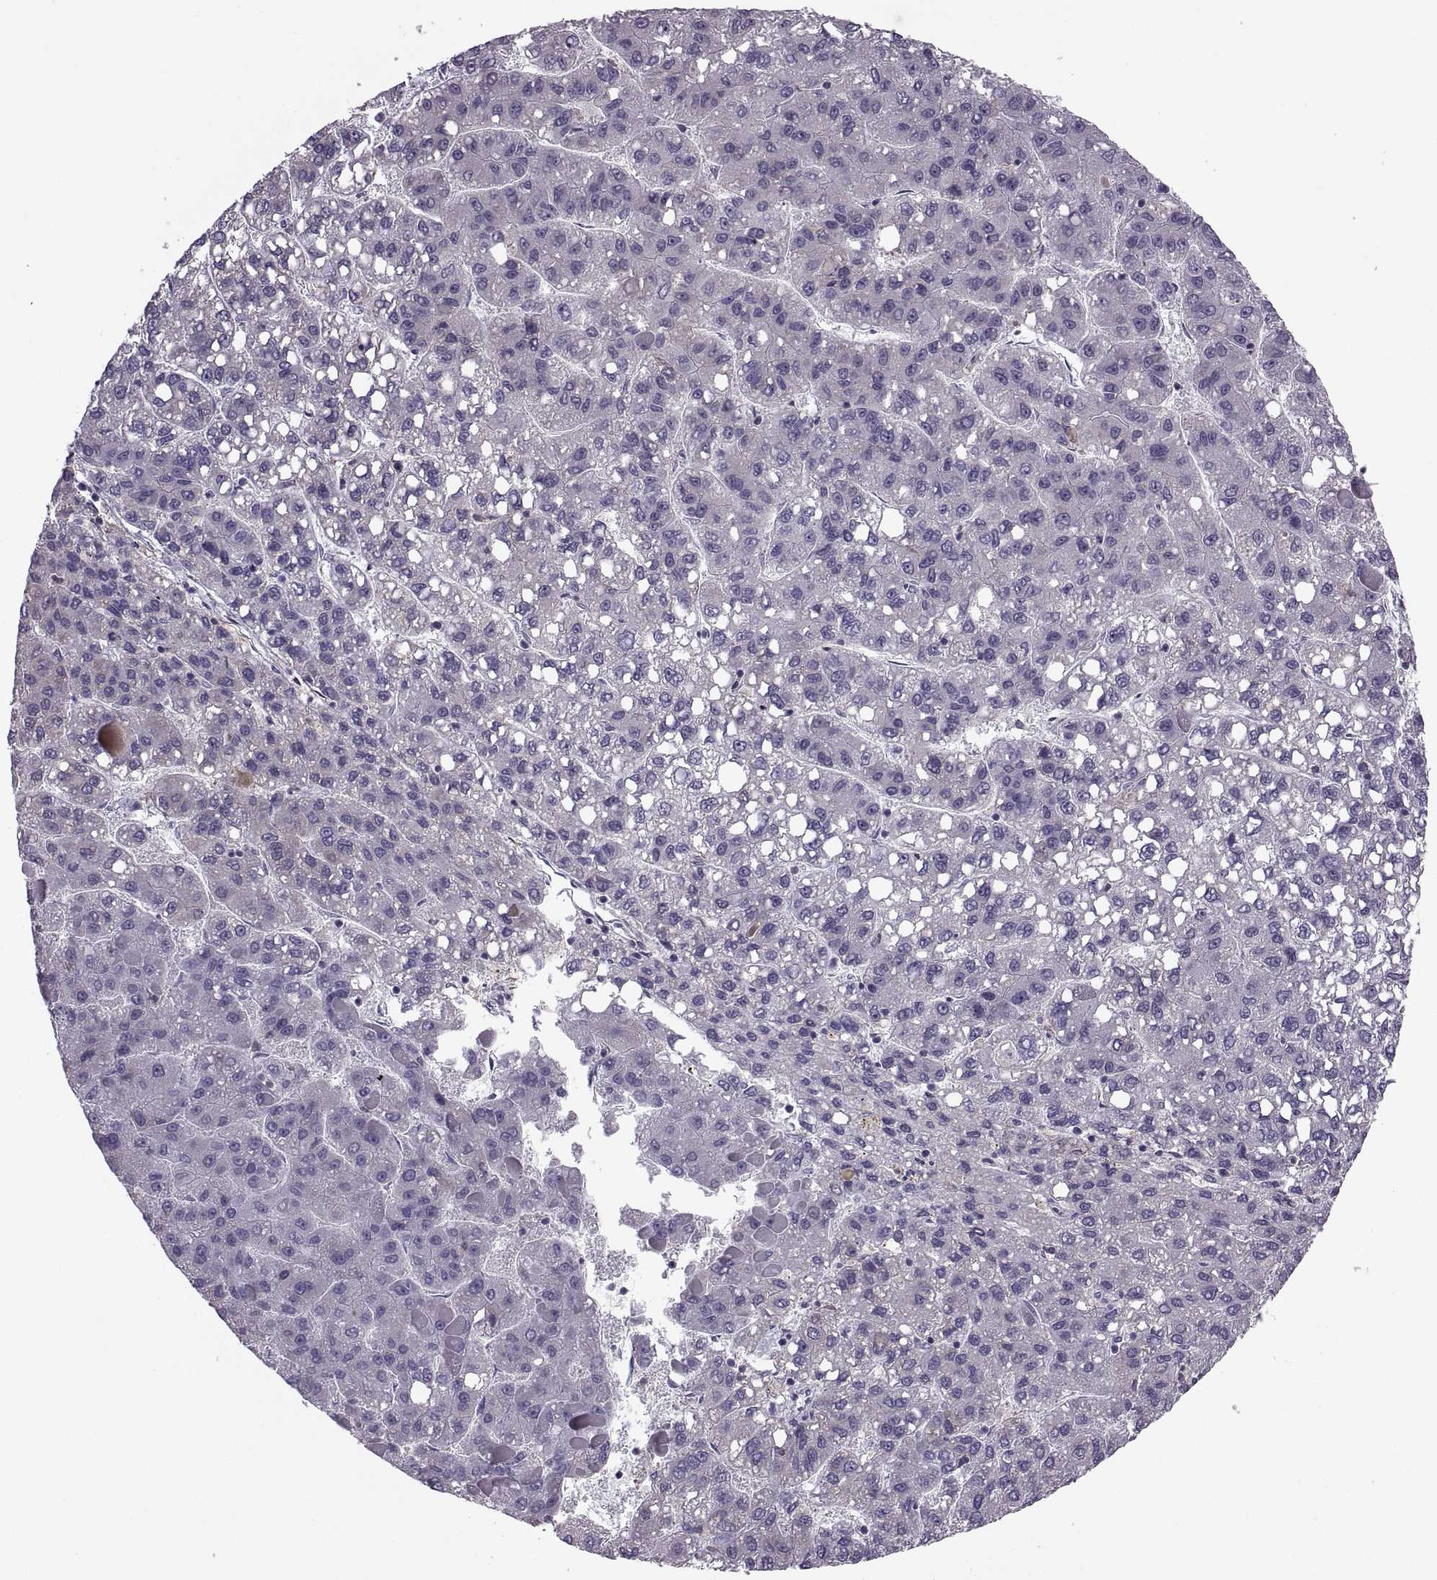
{"staining": {"intensity": "negative", "quantity": "none", "location": "none"}, "tissue": "liver cancer", "cell_type": "Tumor cells", "image_type": "cancer", "snomed": [{"axis": "morphology", "description": "Carcinoma, Hepatocellular, NOS"}, {"axis": "topography", "description": "Liver"}], "caption": "High magnification brightfield microscopy of liver cancer stained with DAB (3,3'-diaminobenzidine) (brown) and counterstained with hematoxylin (blue): tumor cells show no significant staining.", "gene": "LETM2", "patient": {"sex": "female", "age": 82}}